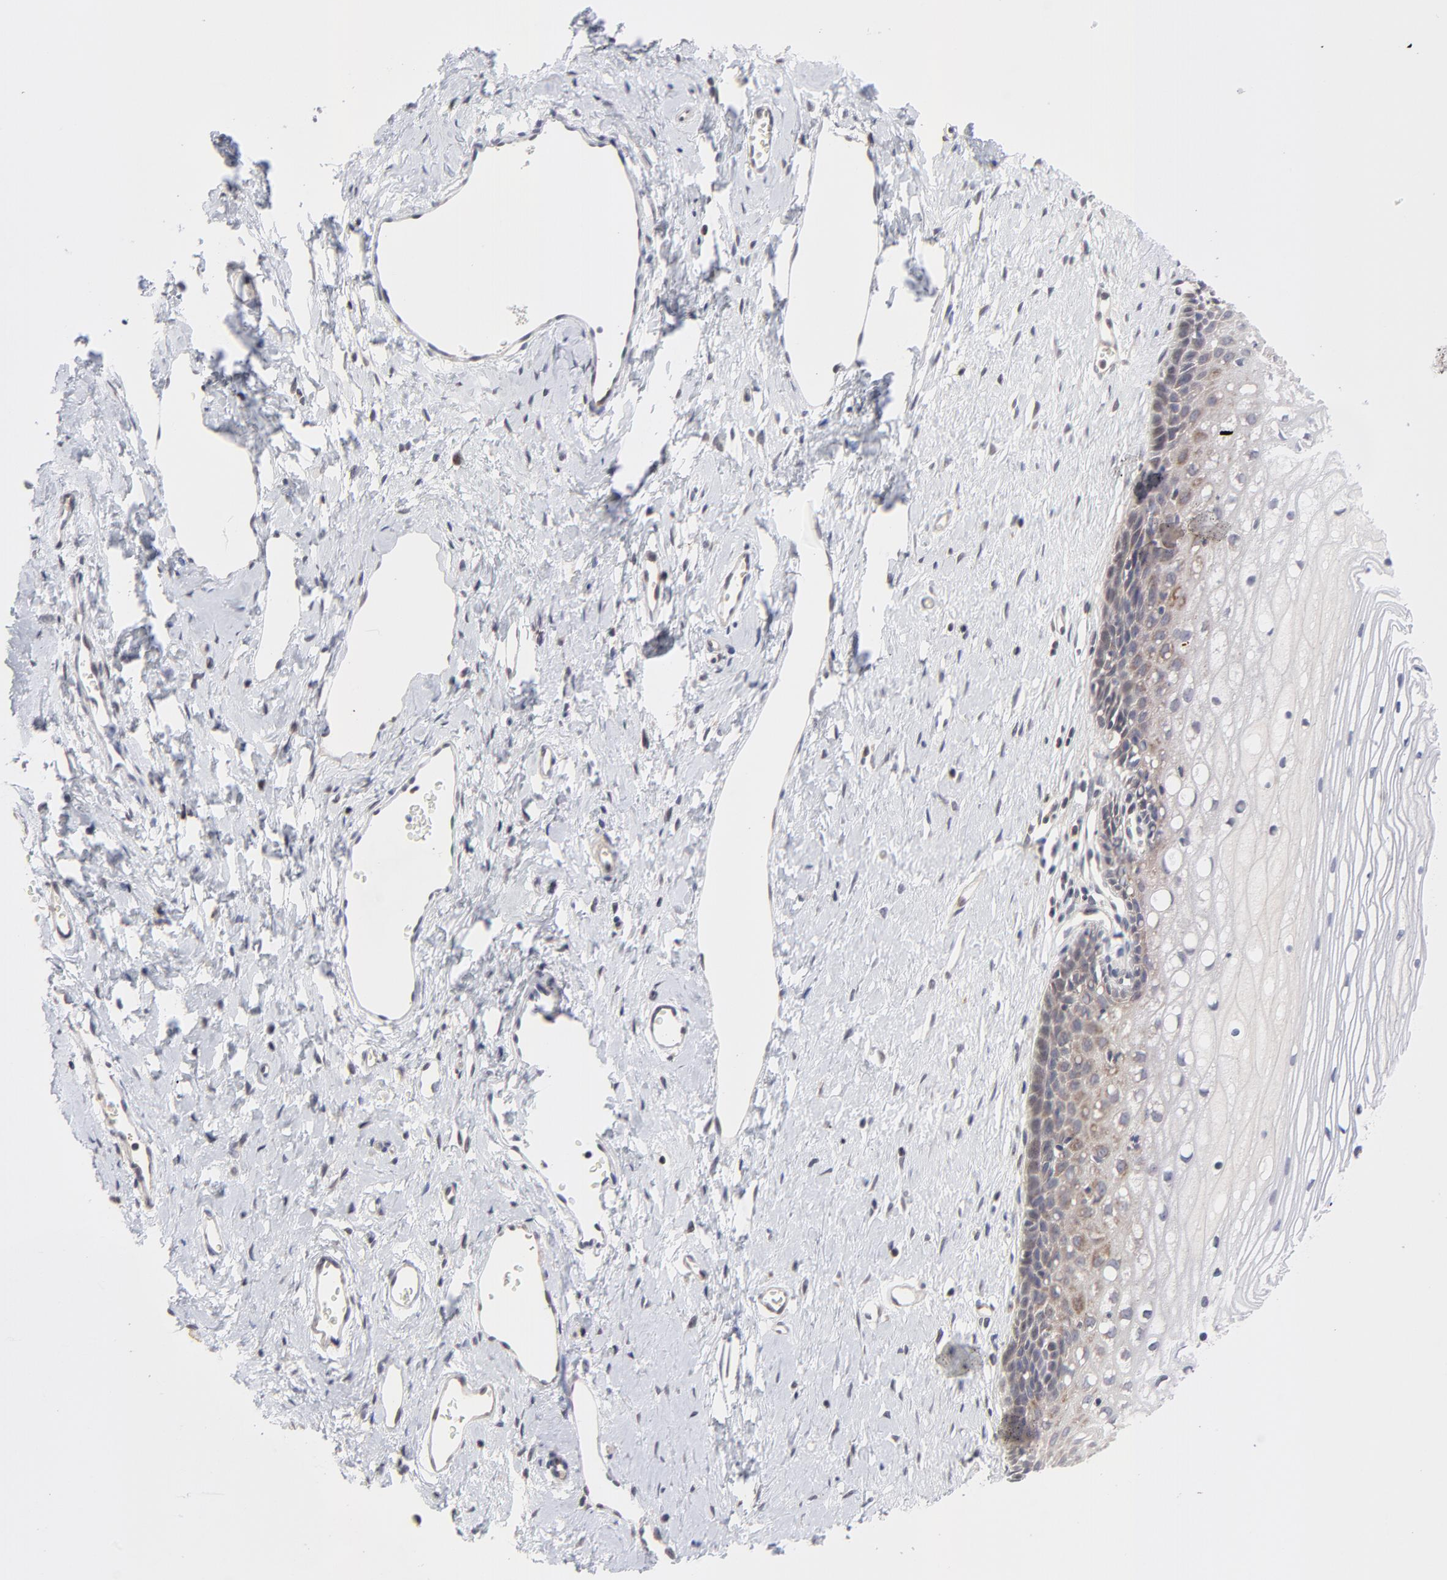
{"staining": {"intensity": "moderate", "quantity": ">75%", "location": "cytoplasmic/membranous"}, "tissue": "cervix", "cell_type": "Glandular cells", "image_type": "normal", "snomed": [{"axis": "morphology", "description": "Normal tissue, NOS"}, {"axis": "topography", "description": "Cervix"}], "caption": "Protein expression by immunohistochemistry displays moderate cytoplasmic/membranous staining in about >75% of glandular cells in benign cervix.", "gene": "ZNF157", "patient": {"sex": "female", "age": 40}}